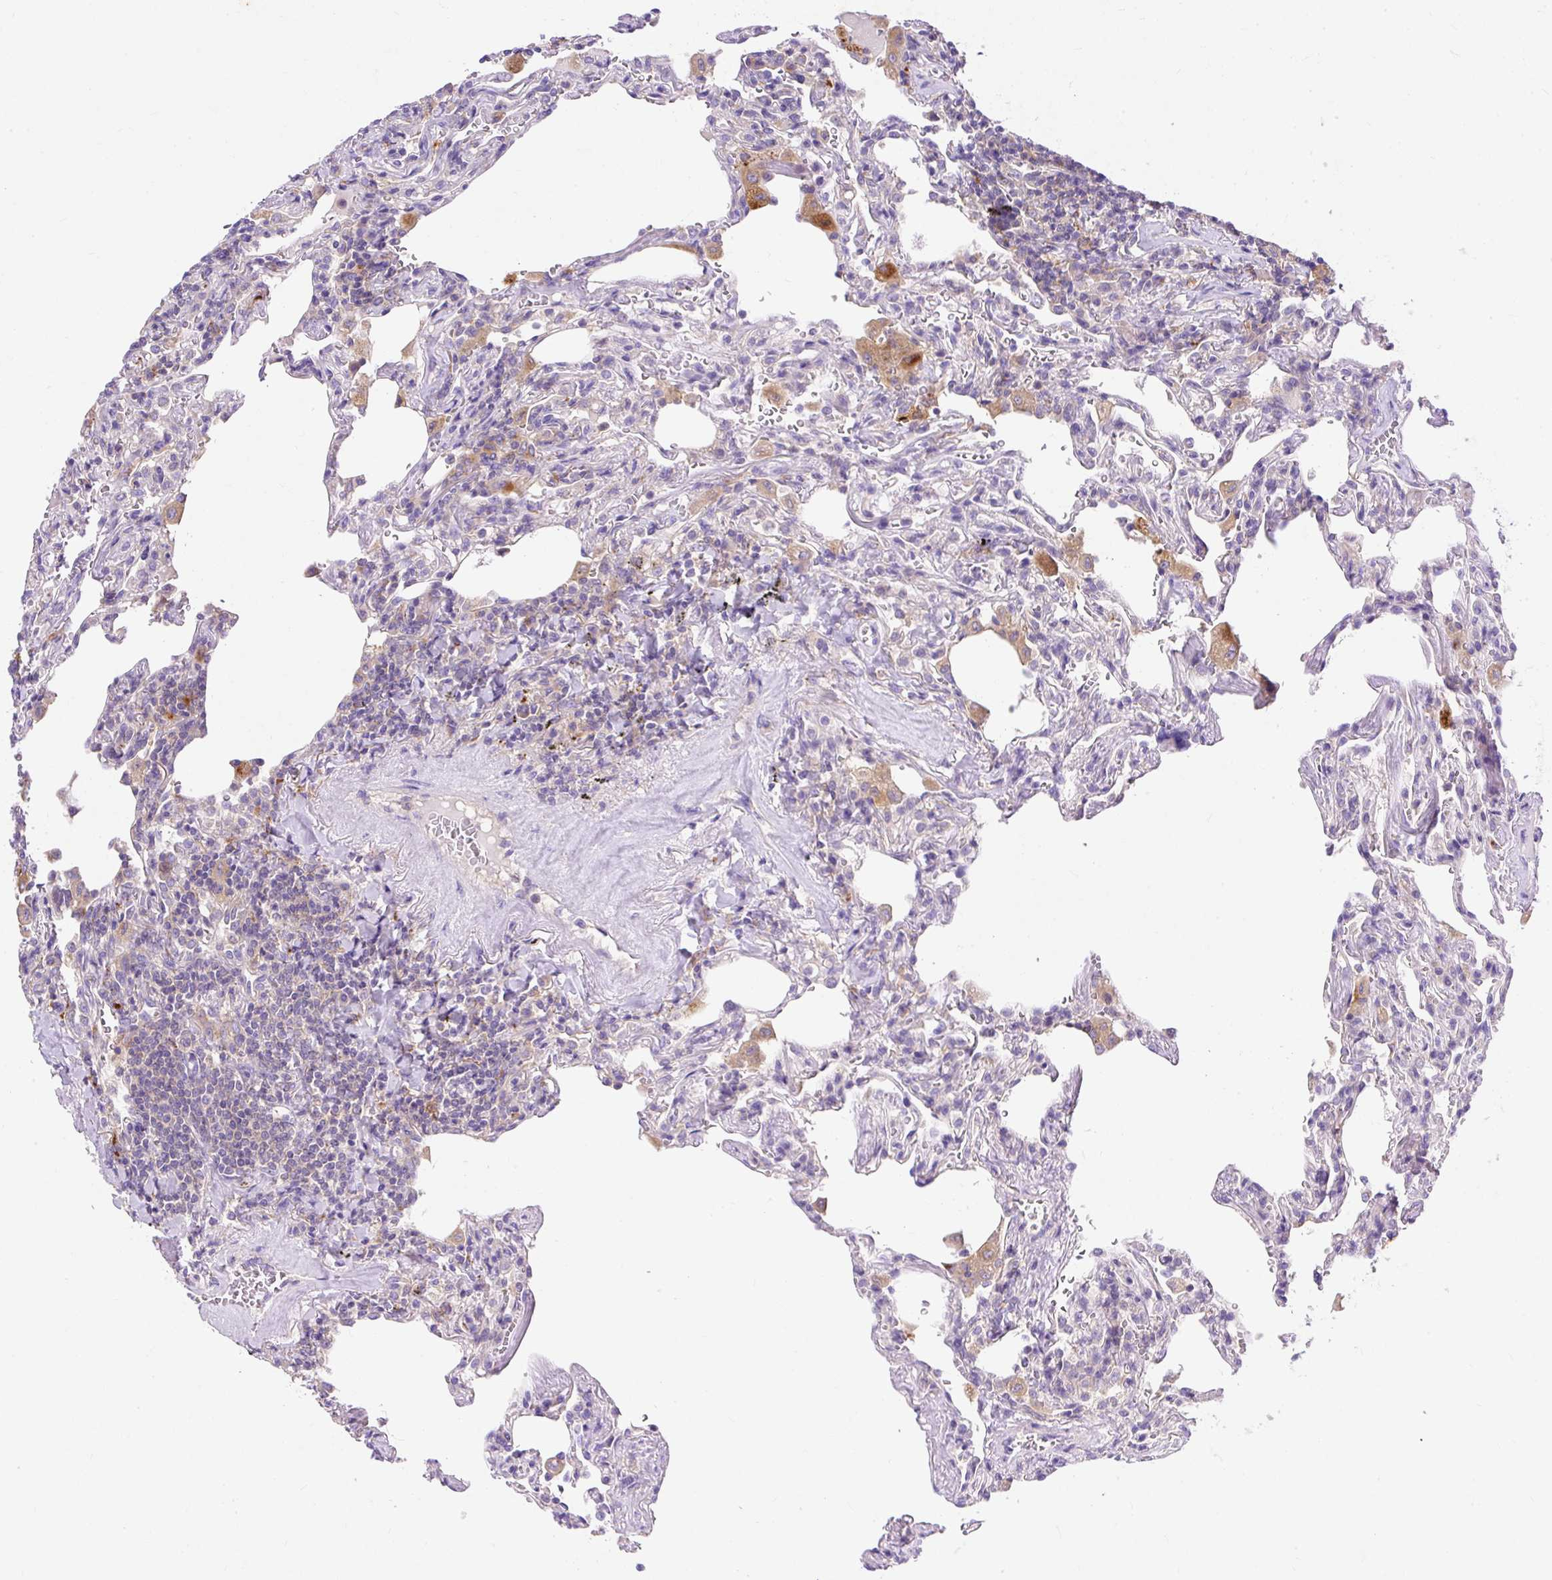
{"staining": {"intensity": "negative", "quantity": "none", "location": "none"}, "tissue": "lymphoma", "cell_type": "Tumor cells", "image_type": "cancer", "snomed": [{"axis": "morphology", "description": "Malignant lymphoma, non-Hodgkin's type, Low grade"}, {"axis": "topography", "description": "Lung"}], "caption": "Immunohistochemistry photomicrograph of neoplastic tissue: lymphoma stained with DAB (3,3'-diaminobenzidine) reveals no significant protein expression in tumor cells. (Stains: DAB (3,3'-diaminobenzidine) IHC with hematoxylin counter stain, Microscopy: brightfield microscopy at high magnification).", "gene": "OR4K15", "patient": {"sex": "female", "age": 71}}